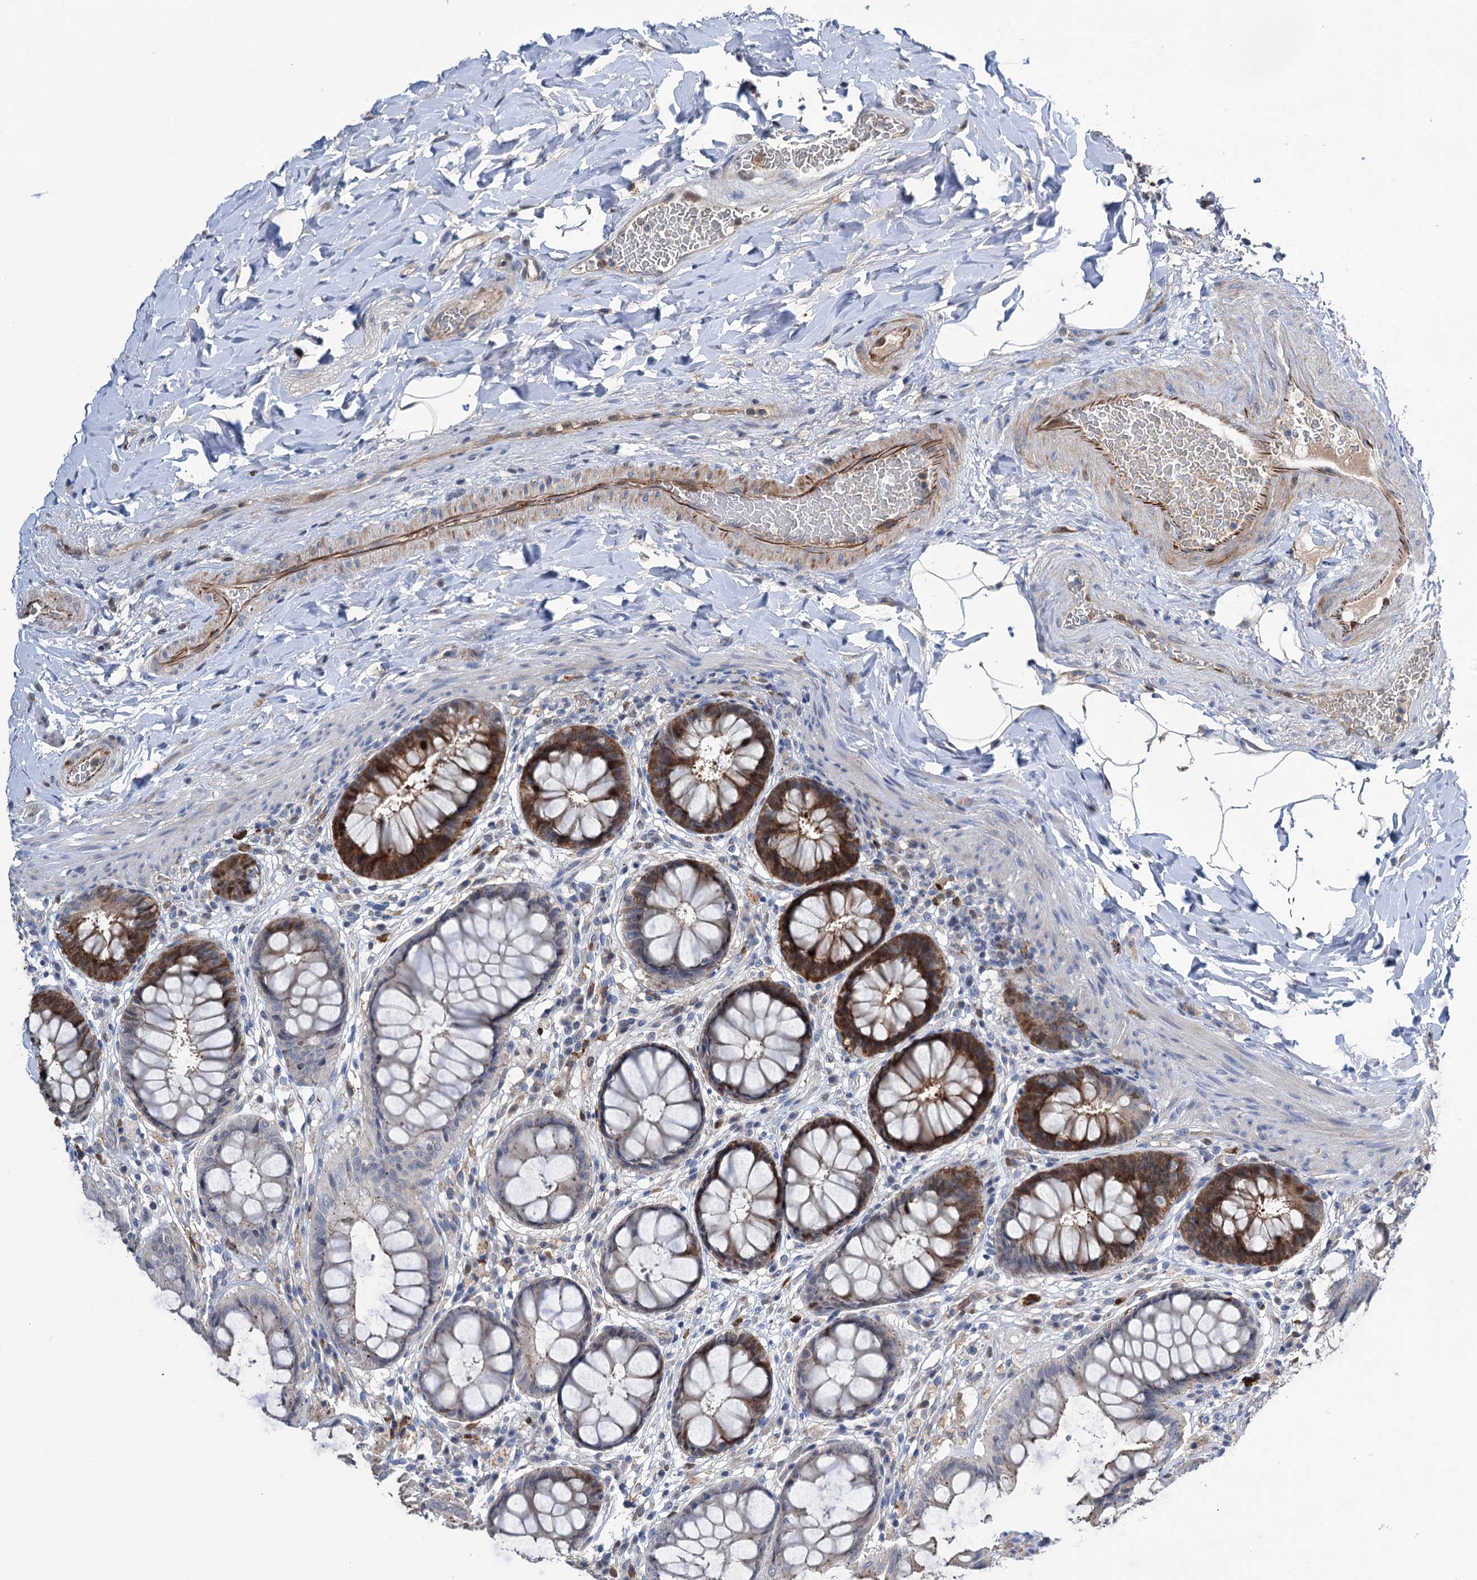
{"staining": {"intensity": "strong", "quantity": "25%-75%", "location": "cytoplasmic/membranous,nuclear"}, "tissue": "rectum", "cell_type": "Glandular cells", "image_type": "normal", "snomed": [{"axis": "morphology", "description": "Normal tissue, NOS"}, {"axis": "topography", "description": "Rectum"}], "caption": "Rectum stained with IHC reveals strong cytoplasmic/membranous,nuclear expression in about 25%-75% of glandular cells. (DAB IHC, brown staining for protein, blue staining for nuclei).", "gene": "NCAPD2", "patient": {"sex": "female", "age": 46}}